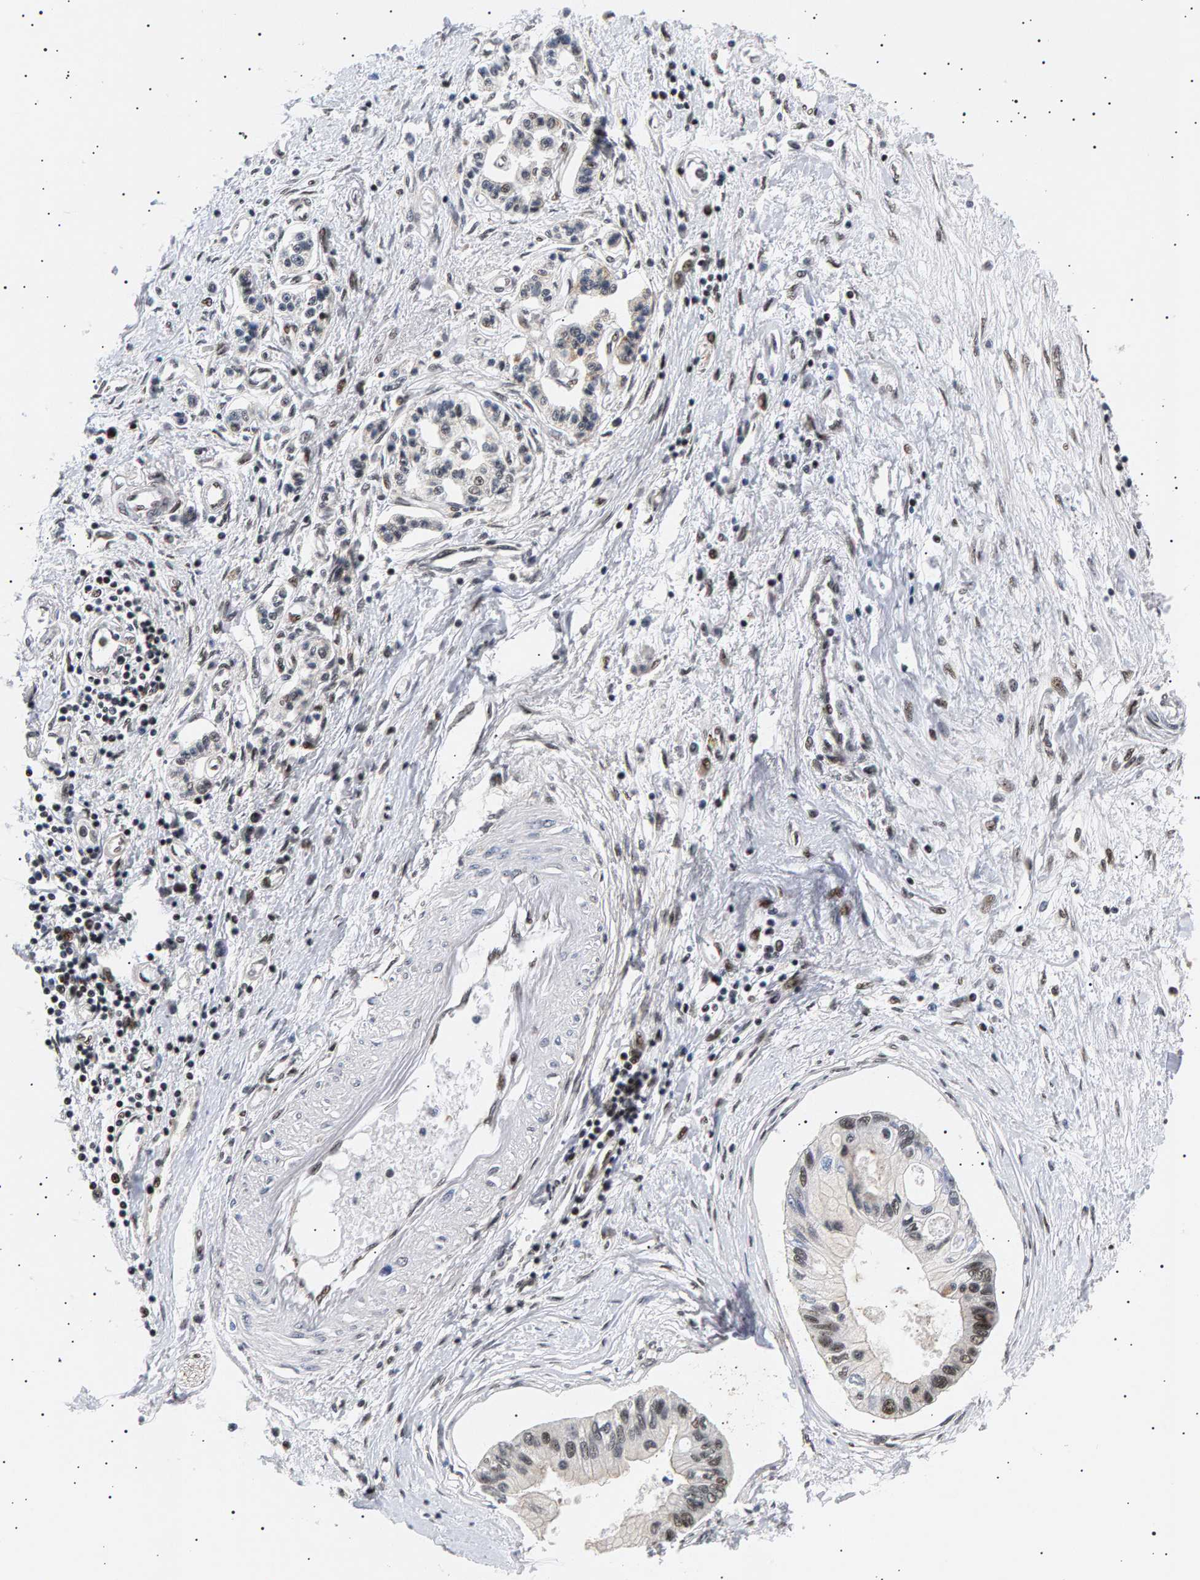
{"staining": {"intensity": "moderate", "quantity": "<25%", "location": "nuclear"}, "tissue": "pancreatic cancer", "cell_type": "Tumor cells", "image_type": "cancer", "snomed": [{"axis": "morphology", "description": "Adenocarcinoma, NOS"}, {"axis": "topography", "description": "Pancreas"}], "caption": "Pancreatic cancer (adenocarcinoma) tissue exhibits moderate nuclear staining in approximately <25% of tumor cells, visualized by immunohistochemistry. The protein of interest is shown in brown color, while the nuclei are stained blue.", "gene": "ANKRD40", "patient": {"sex": "female", "age": 77}}